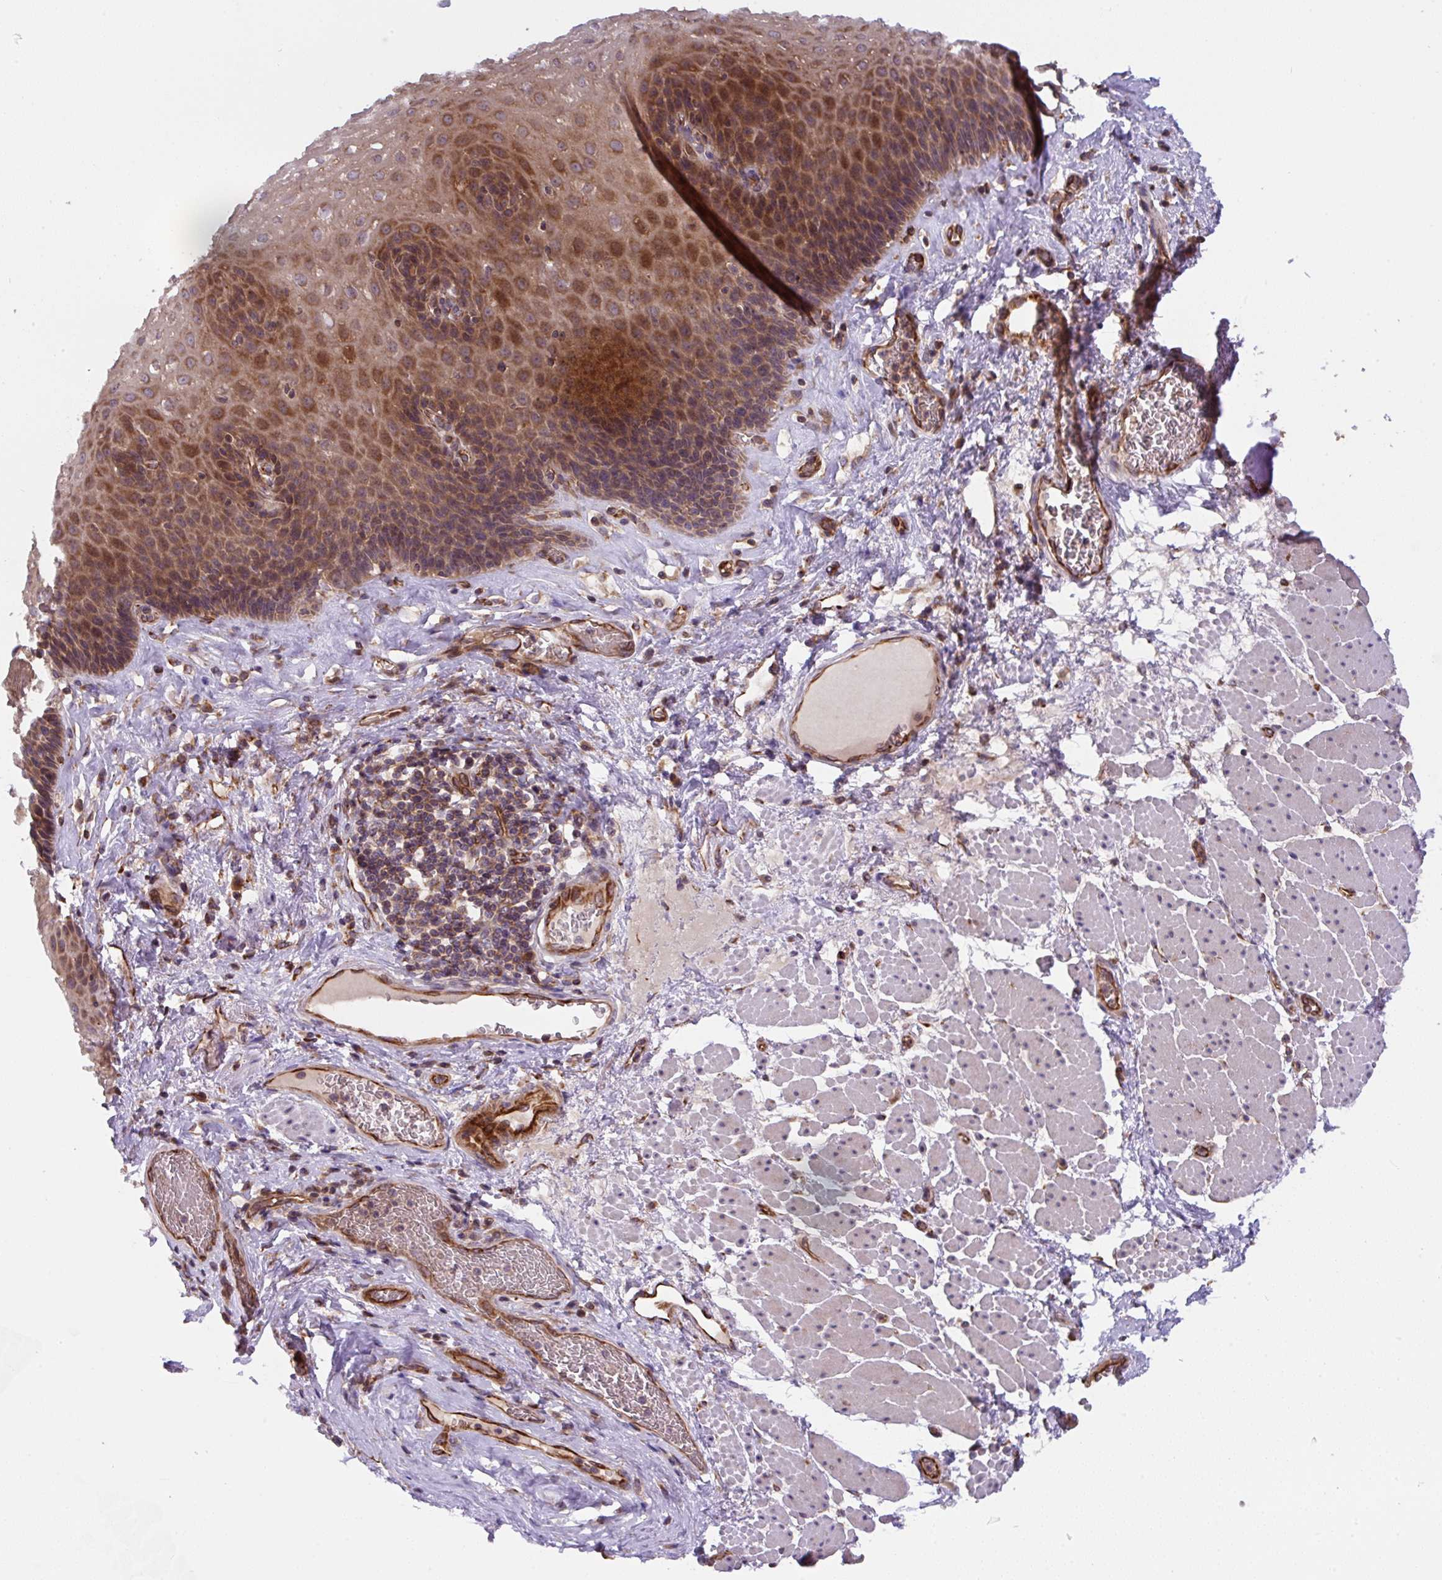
{"staining": {"intensity": "moderate", "quantity": ">75%", "location": "cytoplasmic/membranous"}, "tissue": "esophagus", "cell_type": "Squamous epithelial cells", "image_type": "normal", "snomed": [{"axis": "morphology", "description": "Normal tissue, NOS"}, {"axis": "topography", "description": "Esophagus"}], "caption": "DAB (3,3'-diaminobenzidine) immunohistochemical staining of normal esophagus exhibits moderate cytoplasmic/membranous protein positivity in approximately >75% of squamous epithelial cells.", "gene": "APOBEC3D", "patient": {"sex": "female", "age": 66}}